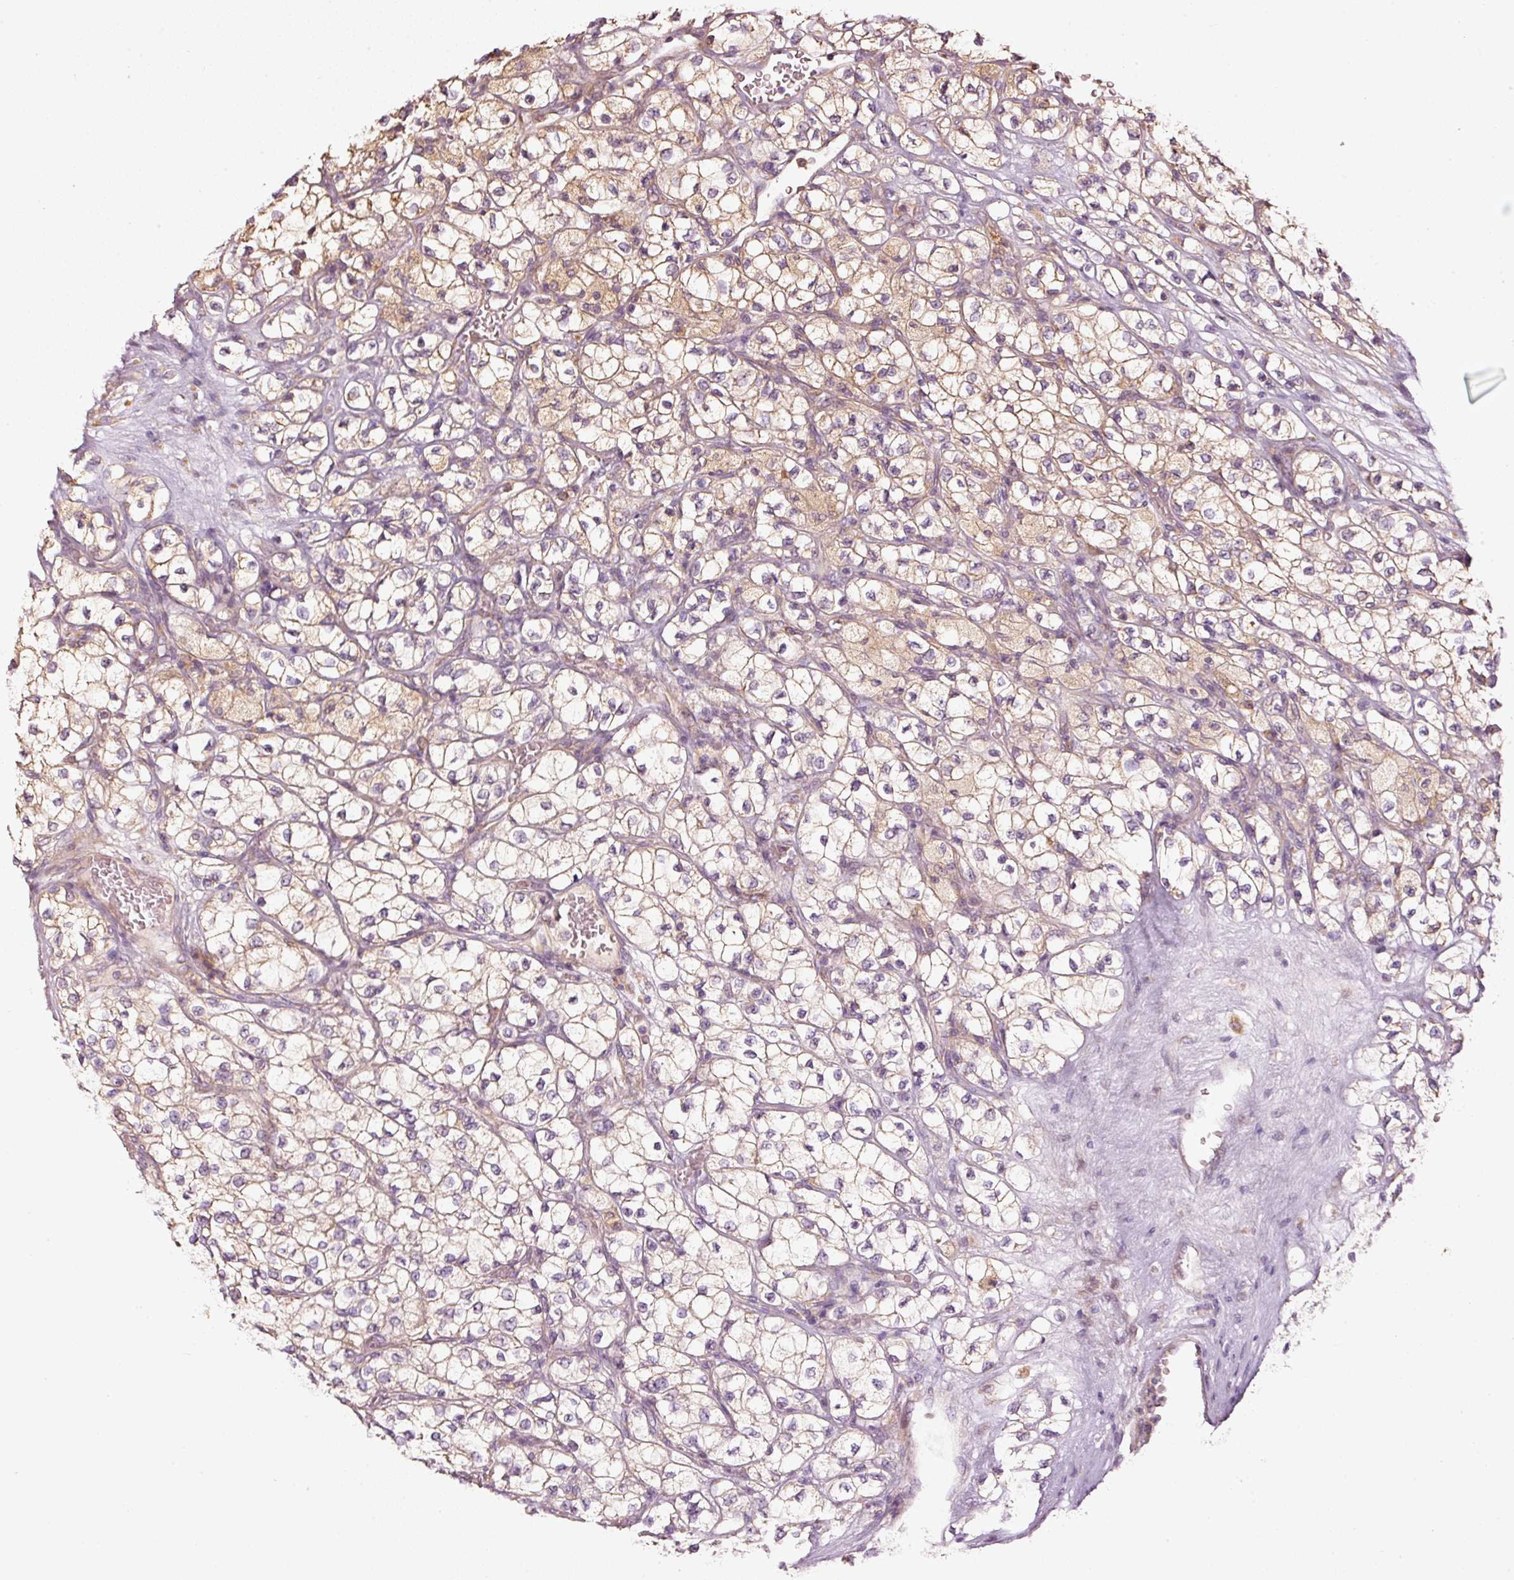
{"staining": {"intensity": "moderate", "quantity": "25%-75%", "location": "cytoplasmic/membranous"}, "tissue": "renal cancer", "cell_type": "Tumor cells", "image_type": "cancer", "snomed": [{"axis": "morphology", "description": "Adenocarcinoma, NOS"}, {"axis": "topography", "description": "Kidney"}], "caption": "DAB (3,3'-diaminobenzidine) immunohistochemical staining of human renal cancer exhibits moderate cytoplasmic/membranous protein staining in approximately 25%-75% of tumor cells.", "gene": "MAP10", "patient": {"sex": "male", "age": 80}}